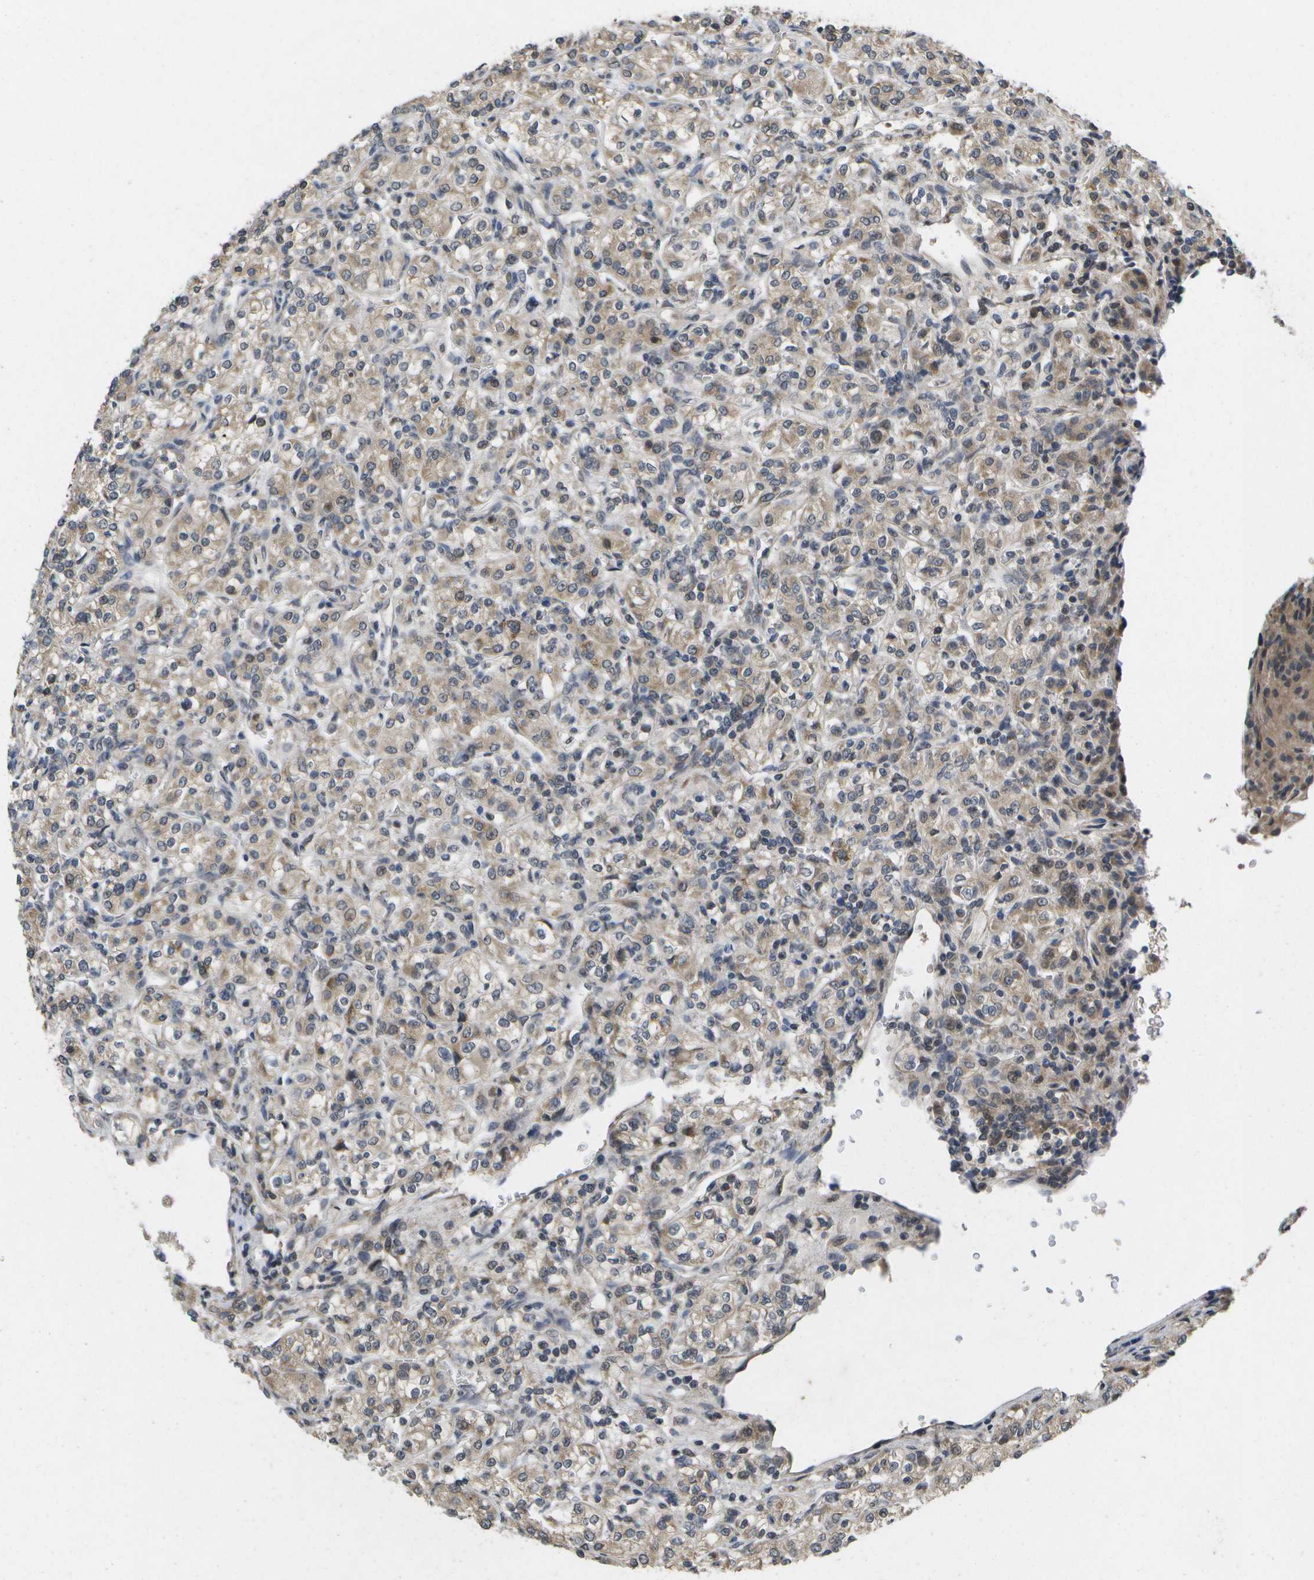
{"staining": {"intensity": "weak", "quantity": ">75%", "location": "cytoplasmic/membranous"}, "tissue": "renal cancer", "cell_type": "Tumor cells", "image_type": "cancer", "snomed": [{"axis": "morphology", "description": "Adenocarcinoma, NOS"}, {"axis": "topography", "description": "Kidney"}], "caption": "Brown immunohistochemical staining in human renal cancer (adenocarcinoma) exhibits weak cytoplasmic/membranous positivity in about >75% of tumor cells.", "gene": "ALAS1", "patient": {"sex": "male", "age": 77}}